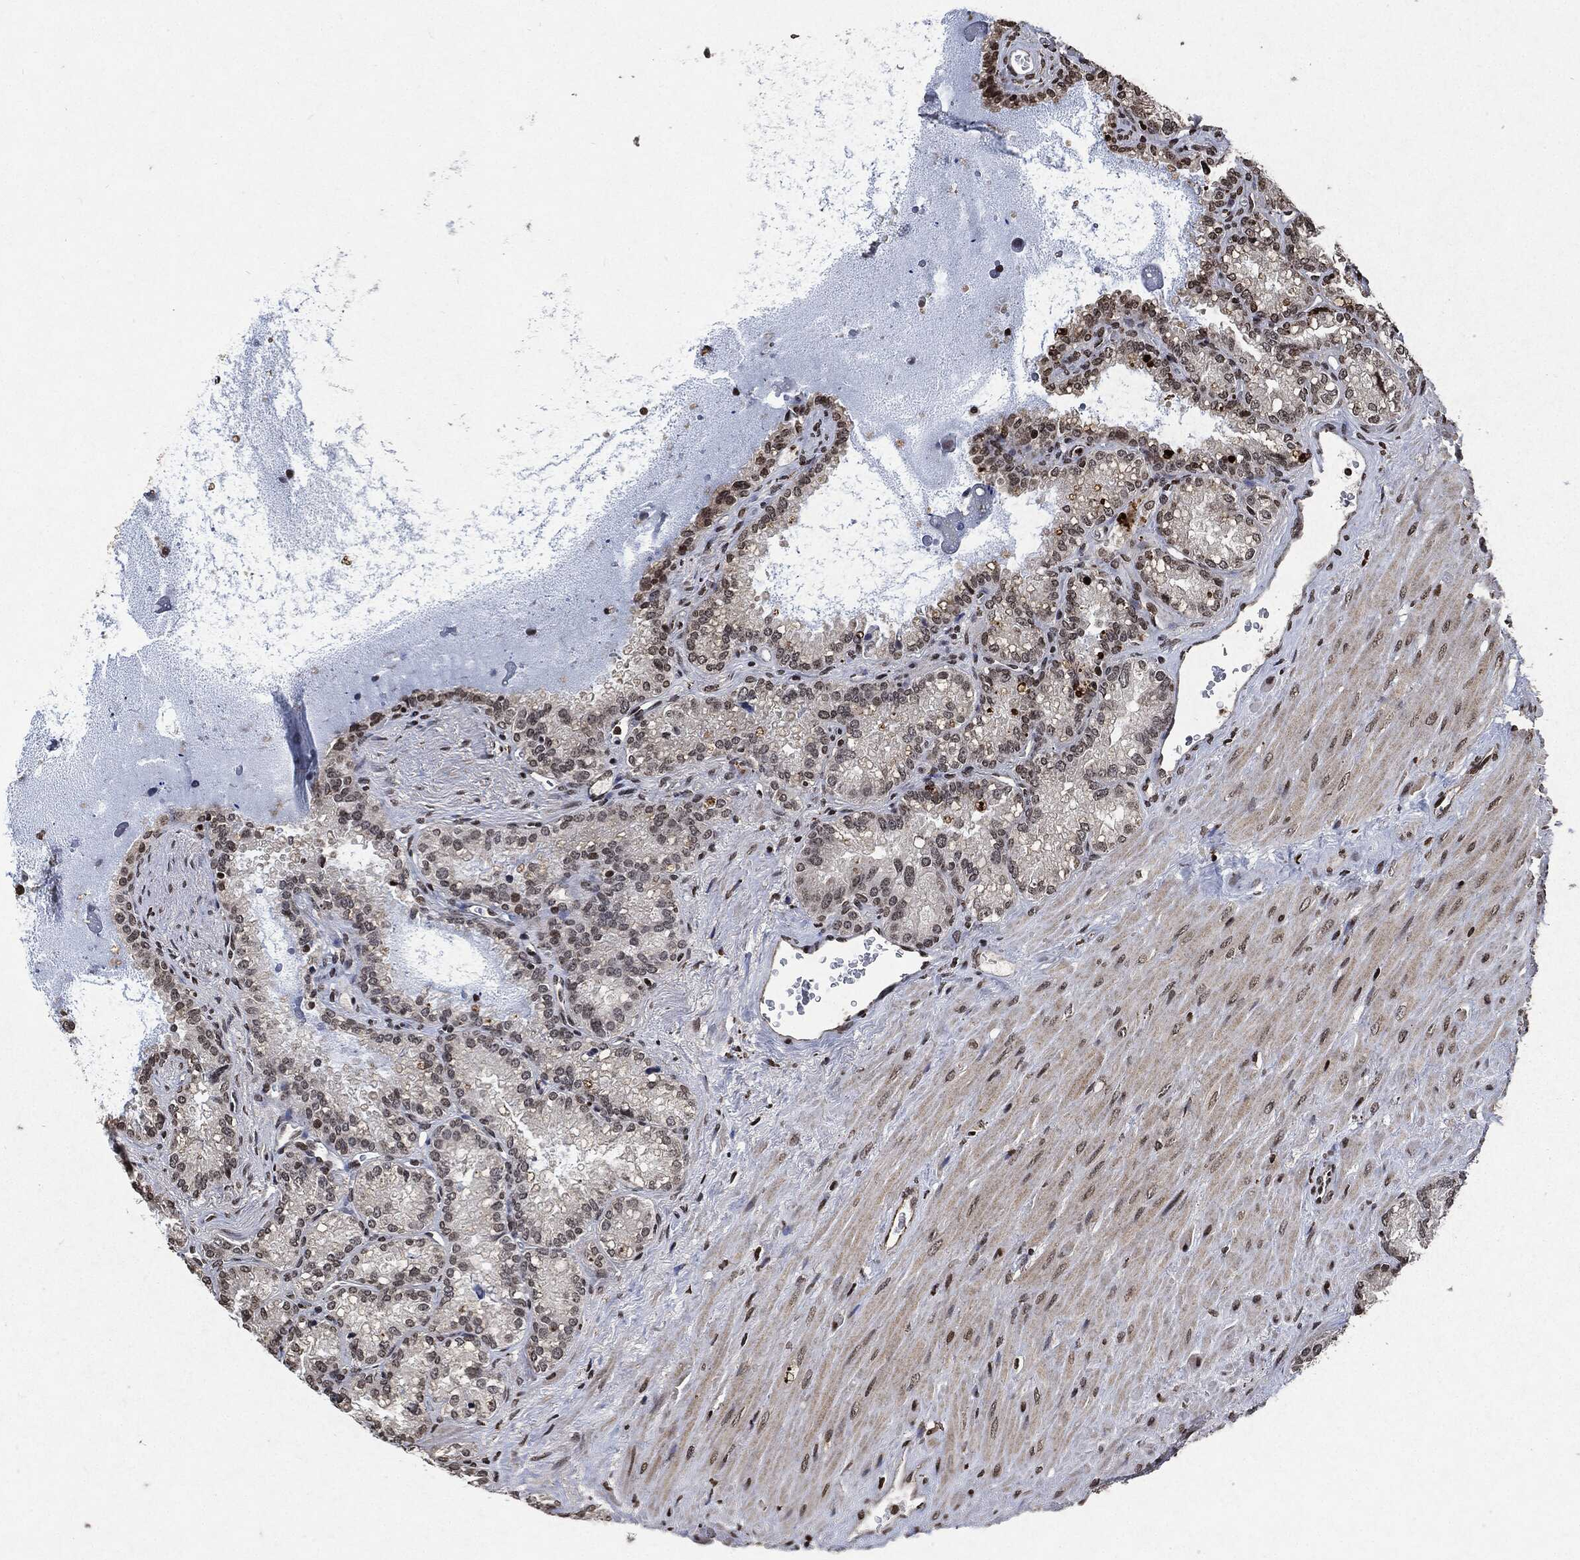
{"staining": {"intensity": "strong", "quantity": "25%-75%", "location": "nuclear"}, "tissue": "seminal vesicle", "cell_type": "Glandular cells", "image_type": "normal", "snomed": [{"axis": "morphology", "description": "Normal tissue, NOS"}, {"axis": "topography", "description": "Seminal veicle"}], "caption": "A brown stain shows strong nuclear expression of a protein in glandular cells of benign seminal vesicle. Using DAB (brown) and hematoxylin (blue) stains, captured at high magnification using brightfield microscopy.", "gene": "JUN", "patient": {"sex": "male", "age": 68}}